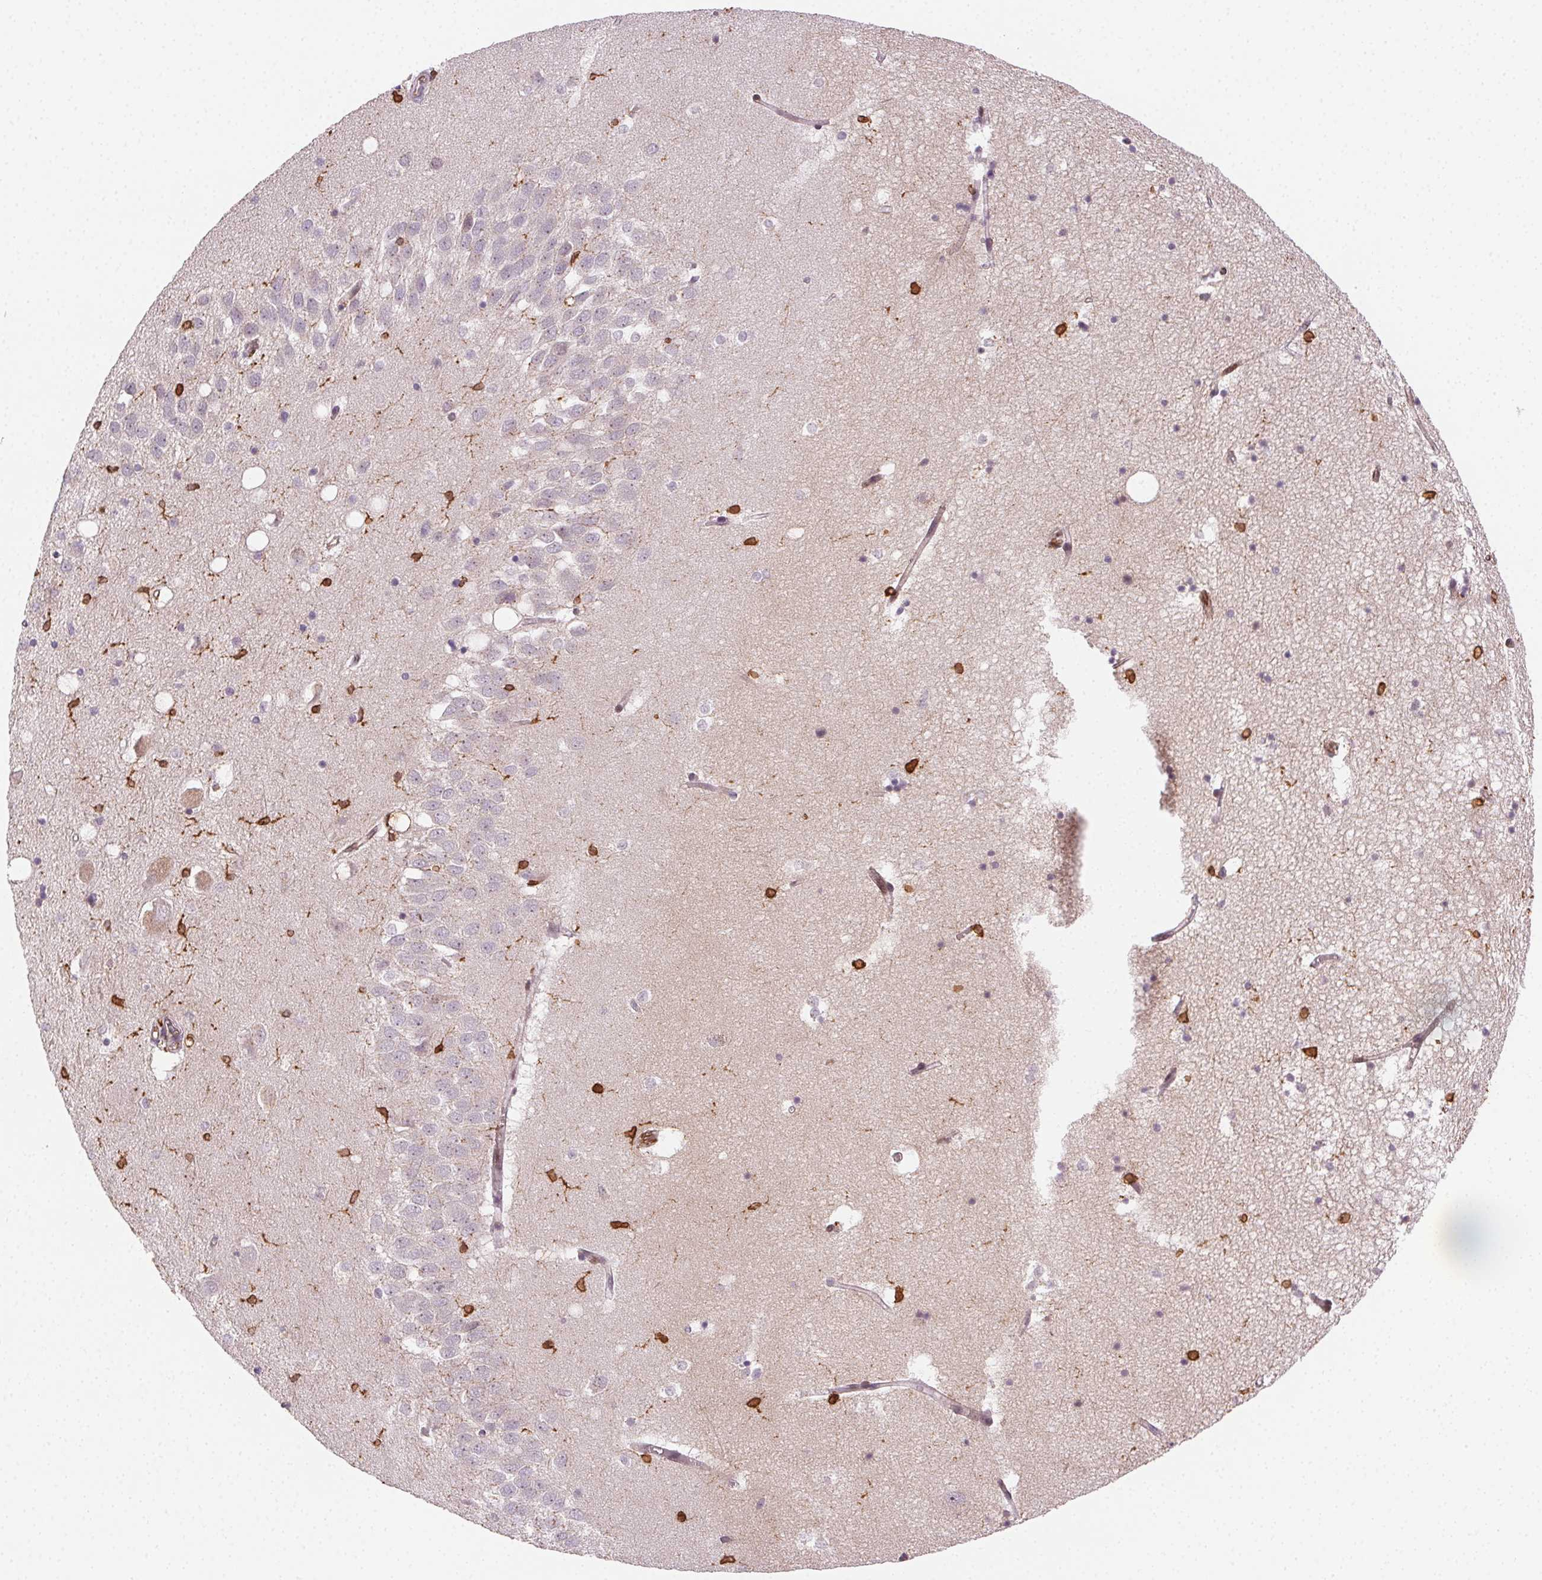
{"staining": {"intensity": "negative", "quantity": "none", "location": "none"}, "tissue": "hippocampus", "cell_type": "Glial cells", "image_type": "normal", "snomed": [{"axis": "morphology", "description": "Normal tissue, NOS"}, {"axis": "topography", "description": "Hippocampus"}], "caption": "DAB immunohistochemical staining of unremarkable human hippocampus shows no significant positivity in glial cells. (Immunohistochemistry (ihc), brightfield microscopy, high magnification).", "gene": "RNASET2", "patient": {"sex": "male", "age": 58}}